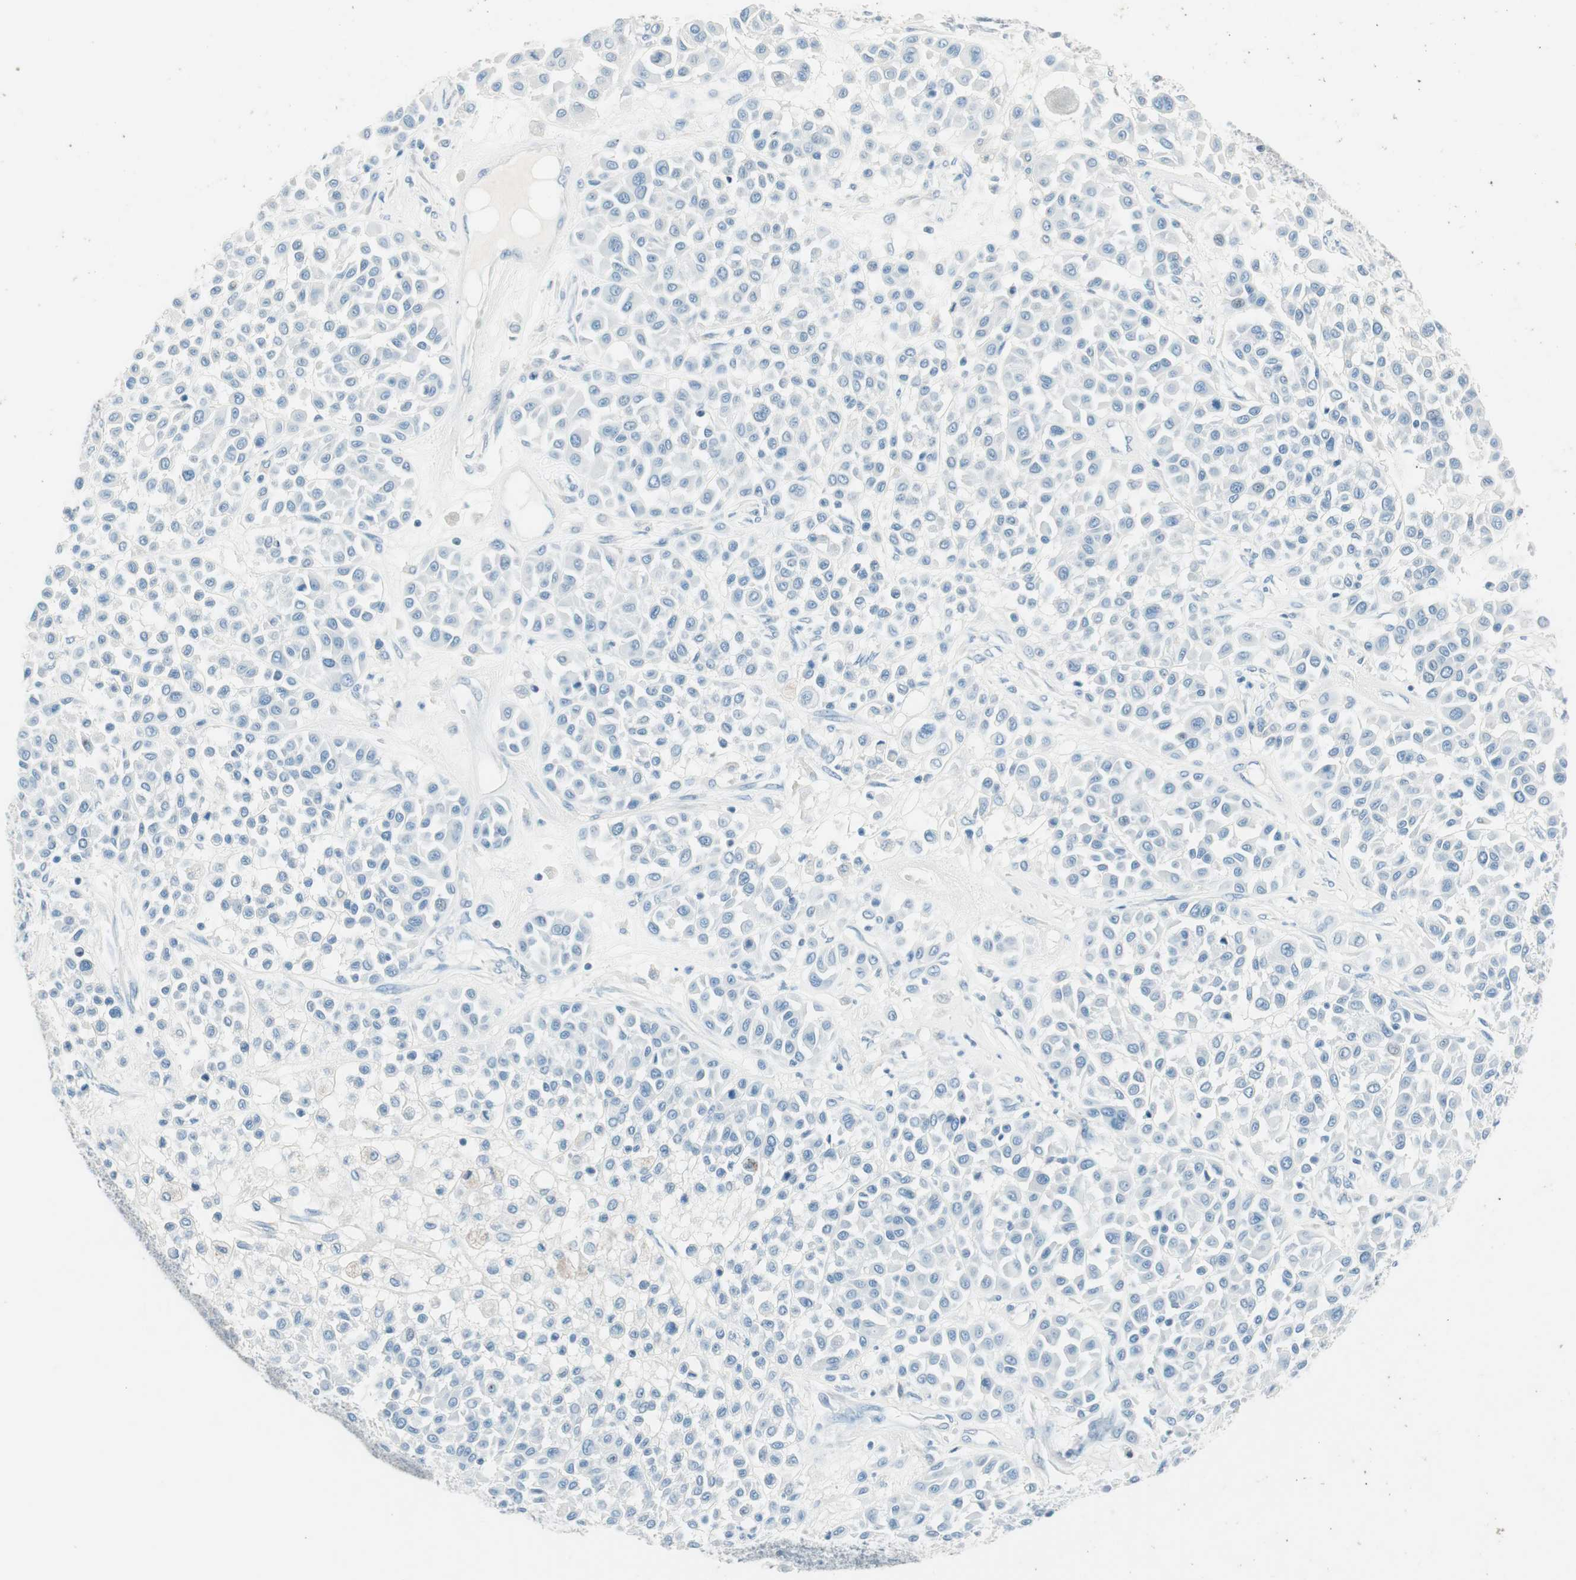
{"staining": {"intensity": "negative", "quantity": "none", "location": "none"}, "tissue": "melanoma", "cell_type": "Tumor cells", "image_type": "cancer", "snomed": [{"axis": "morphology", "description": "Malignant melanoma, Metastatic site"}, {"axis": "topography", "description": "Soft tissue"}], "caption": "The photomicrograph displays no significant expression in tumor cells of melanoma.", "gene": "GNAO1", "patient": {"sex": "male", "age": 41}}